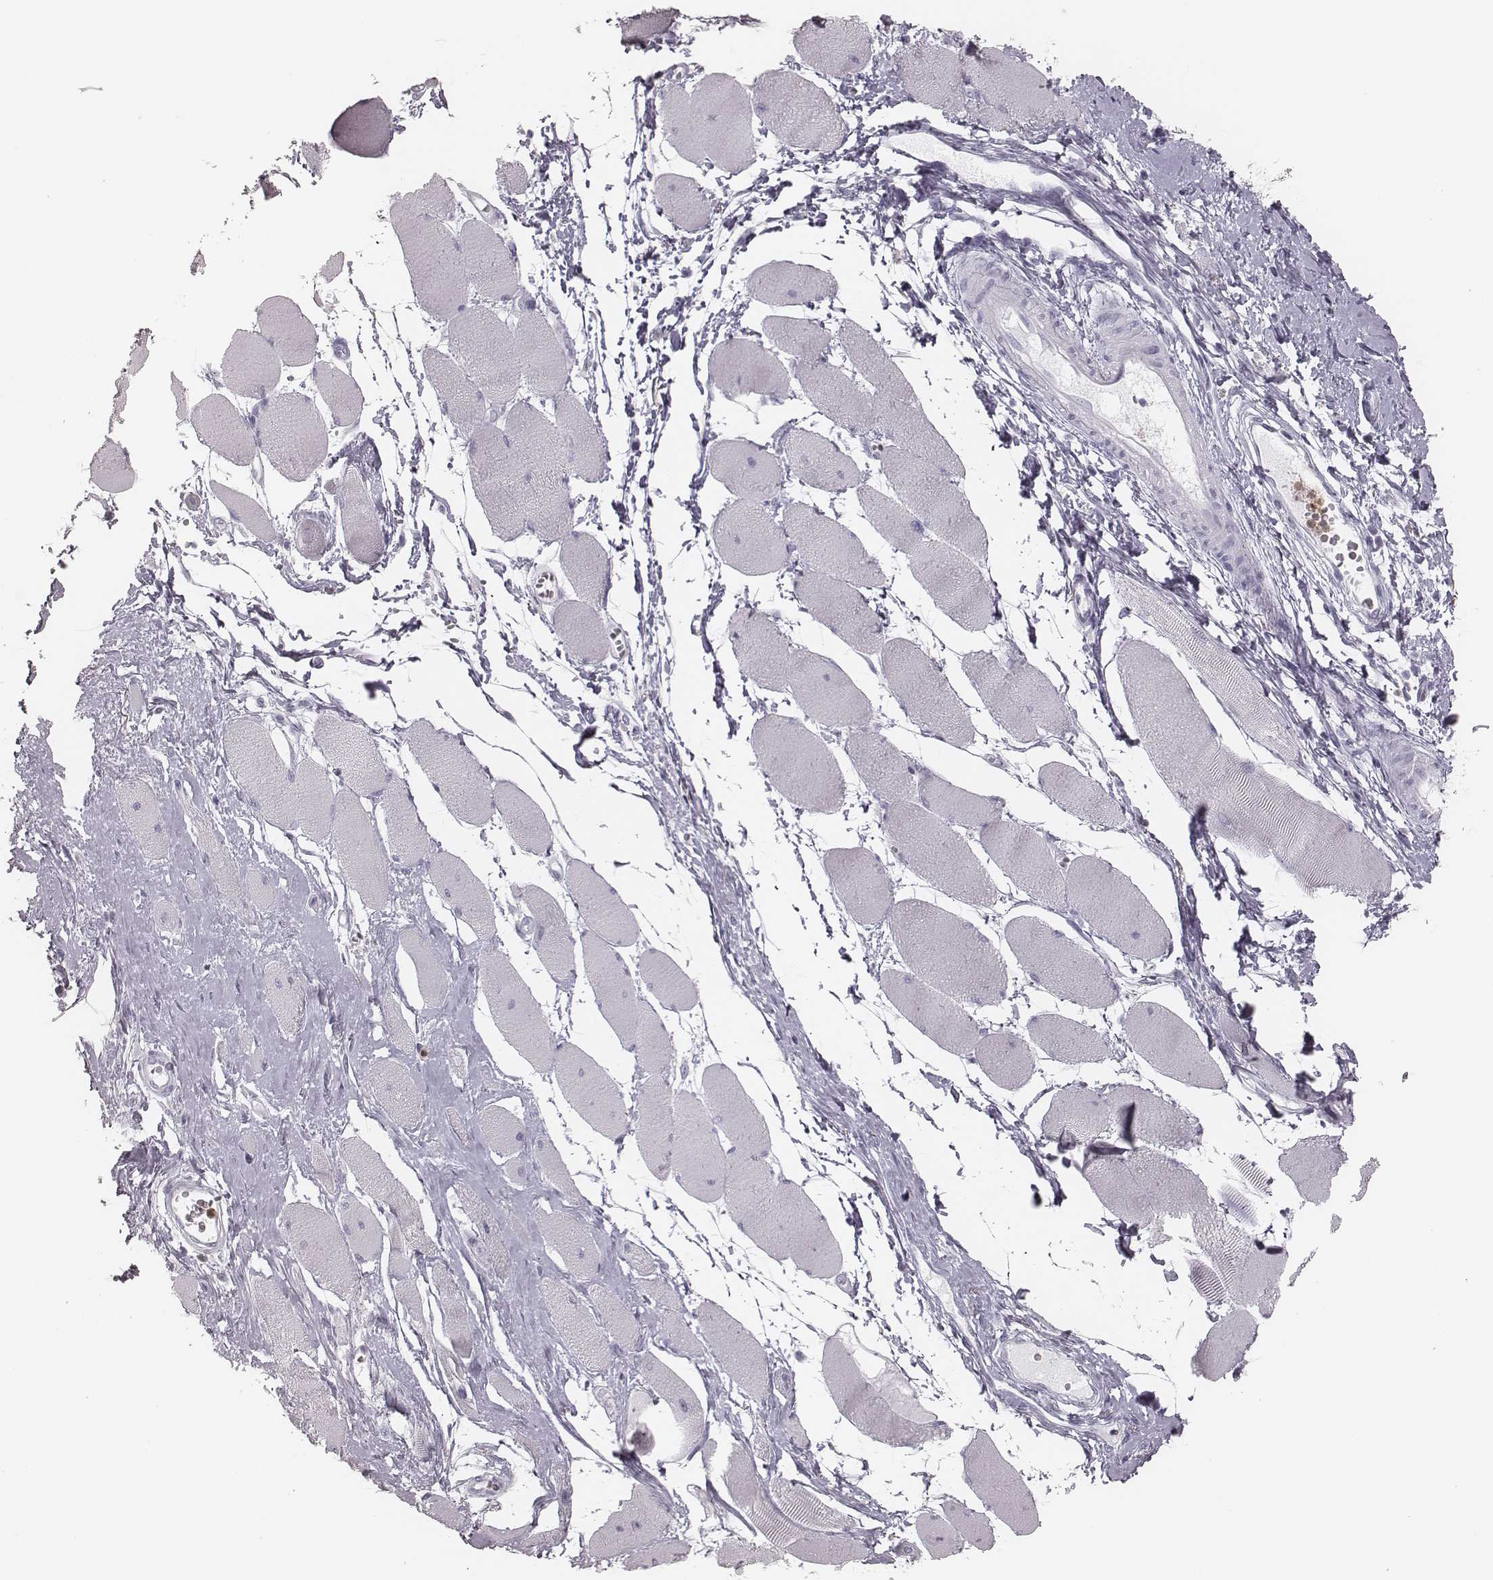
{"staining": {"intensity": "negative", "quantity": "none", "location": "none"}, "tissue": "skeletal muscle", "cell_type": "Myocytes", "image_type": "normal", "snomed": [{"axis": "morphology", "description": "Normal tissue, NOS"}, {"axis": "topography", "description": "Skeletal muscle"}], "caption": "Skeletal muscle was stained to show a protein in brown. There is no significant expression in myocytes. (Immunohistochemistry (ihc), brightfield microscopy, high magnification).", "gene": "ELANE", "patient": {"sex": "female", "age": 75}}